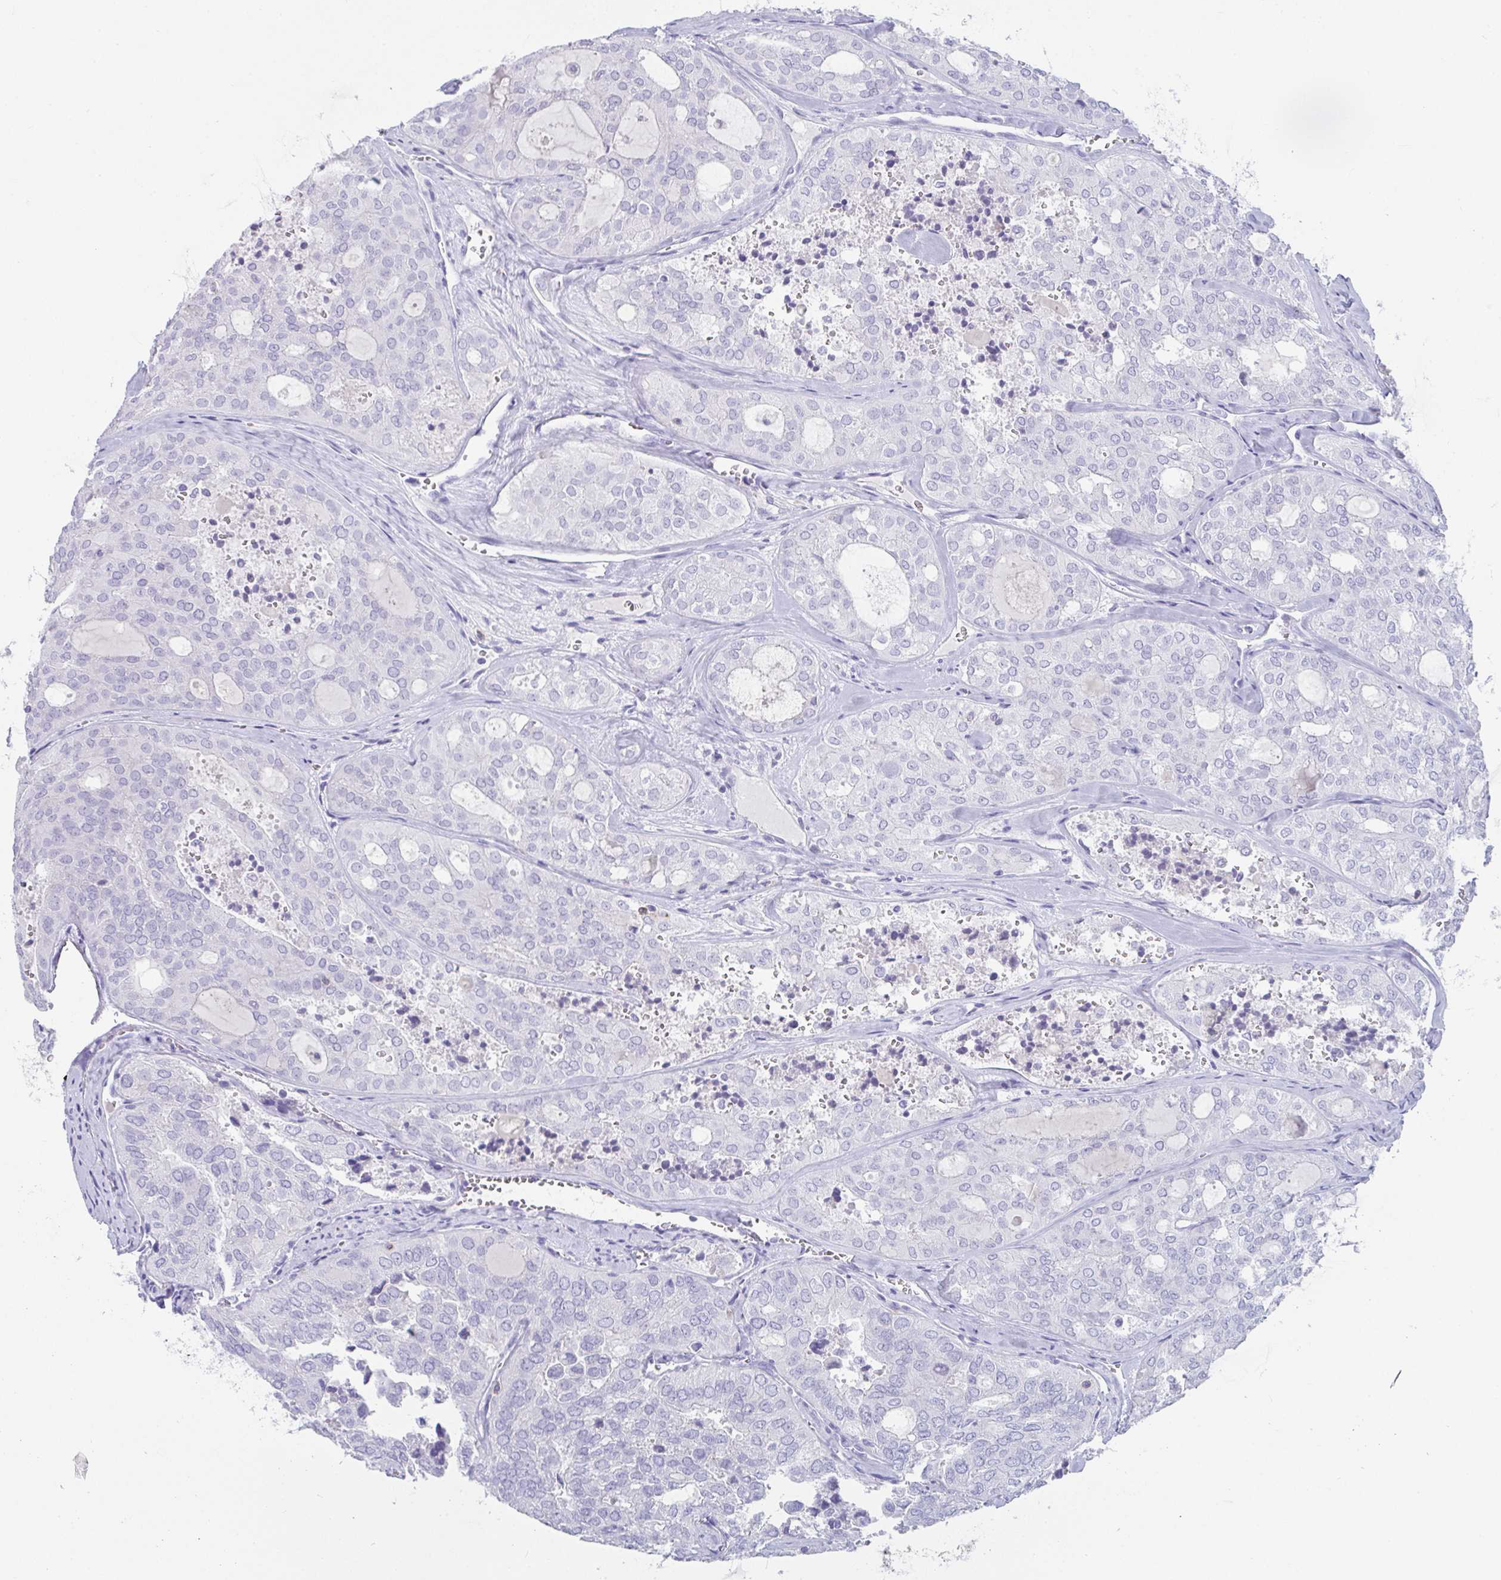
{"staining": {"intensity": "negative", "quantity": "none", "location": "none"}, "tissue": "thyroid cancer", "cell_type": "Tumor cells", "image_type": "cancer", "snomed": [{"axis": "morphology", "description": "Follicular adenoma carcinoma, NOS"}, {"axis": "topography", "description": "Thyroid gland"}], "caption": "Tumor cells show no significant protein staining in follicular adenoma carcinoma (thyroid).", "gene": "PLA2G1B", "patient": {"sex": "male", "age": 75}}